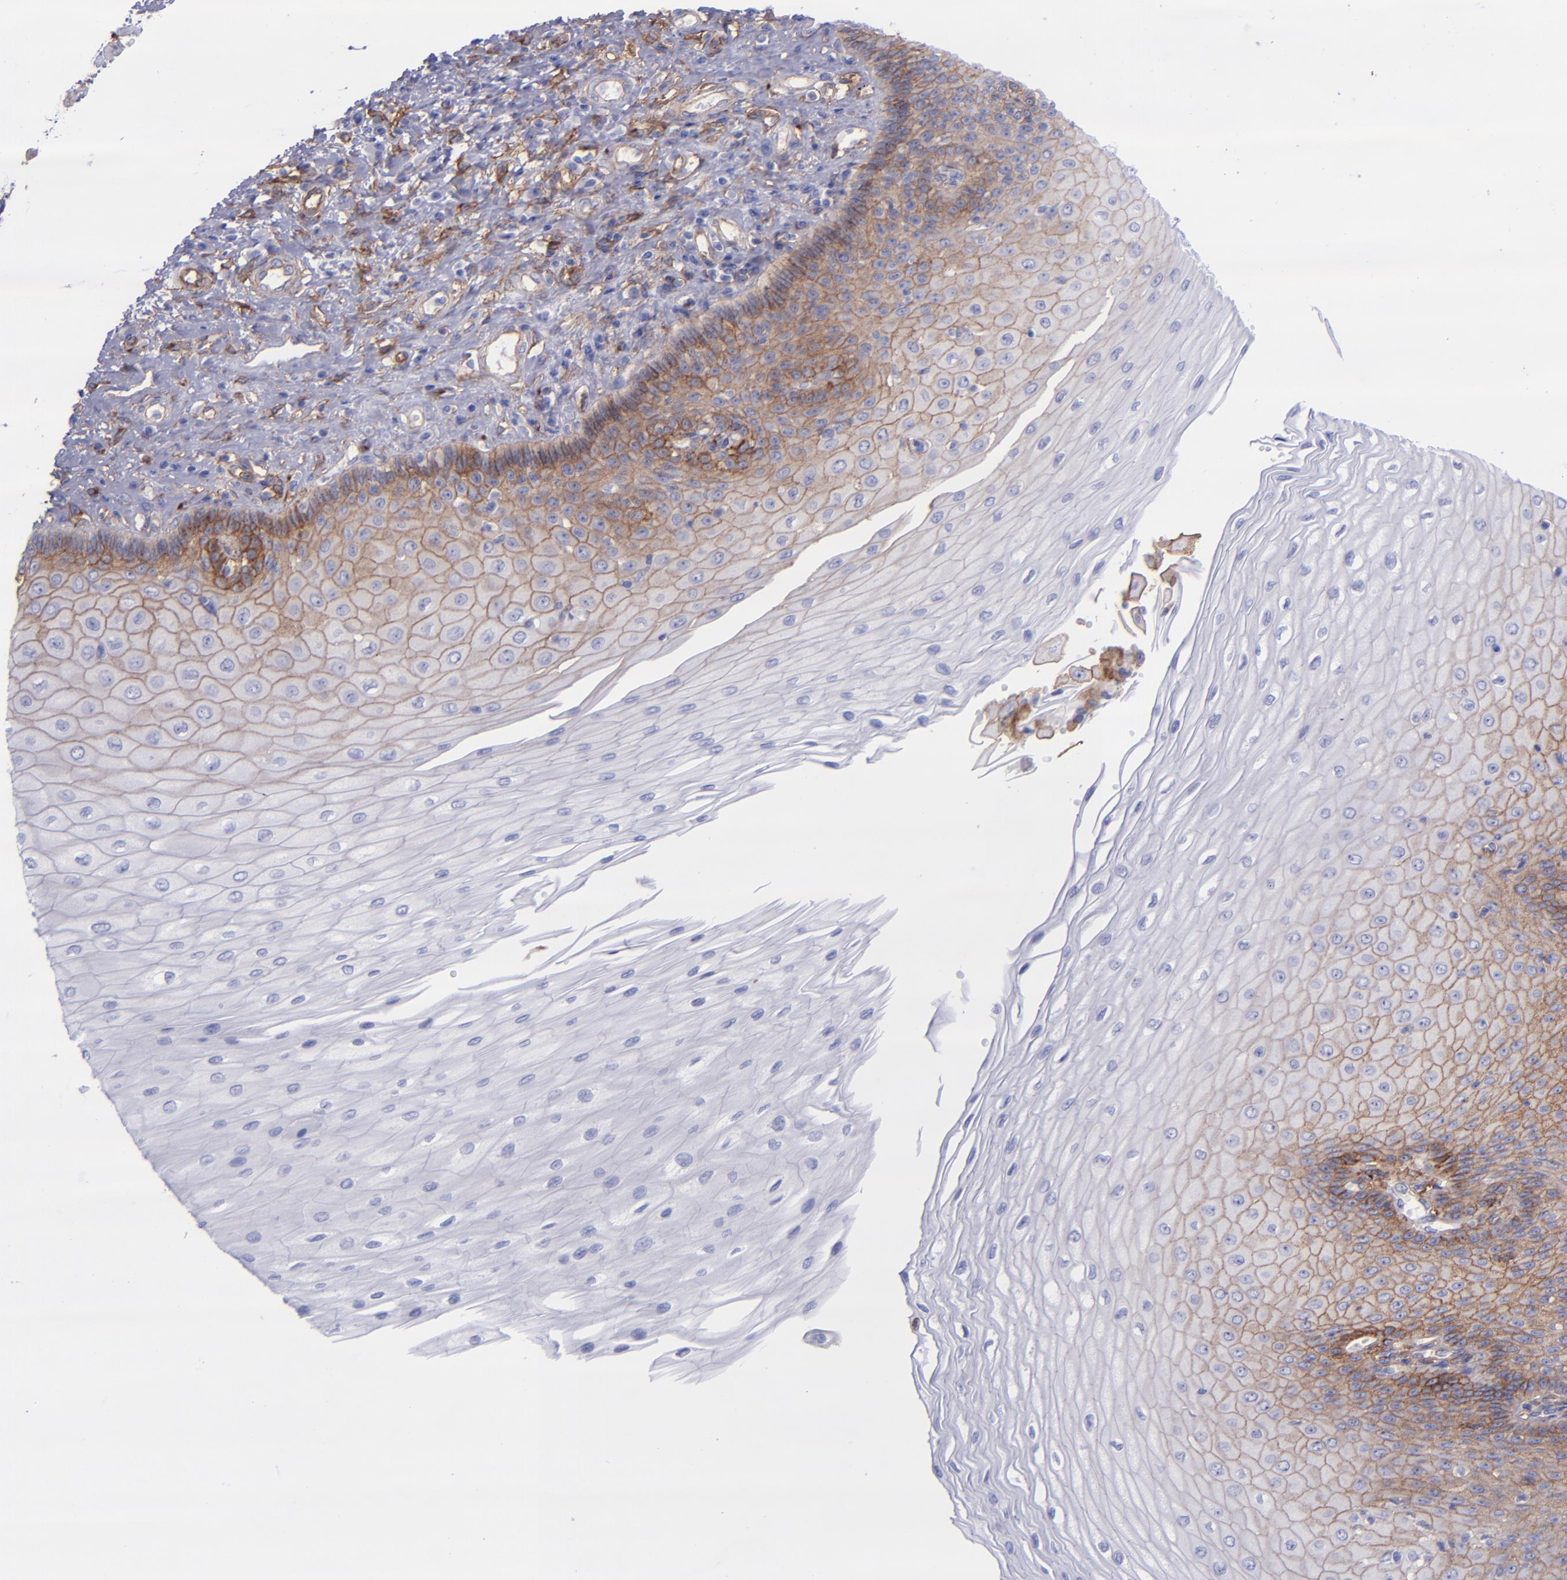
{"staining": {"intensity": "moderate", "quantity": "25%-75%", "location": "cytoplasmic/membranous"}, "tissue": "esophagus", "cell_type": "Squamous epithelial cells", "image_type": "normal", "snomed": [{"axis": "morphology", "description": "Normal tissue, NOS"}, {"axis": "topography", "description": "Esophagus"}], "caption": "Esophagus stained with immunohistochemistry exhibits moderate cytoplasmic/membranous staining in about 25%-75% of squamous epithelial cells.", "gene": "ITGAV", "patient": {"sex": "male", "age": 70}}